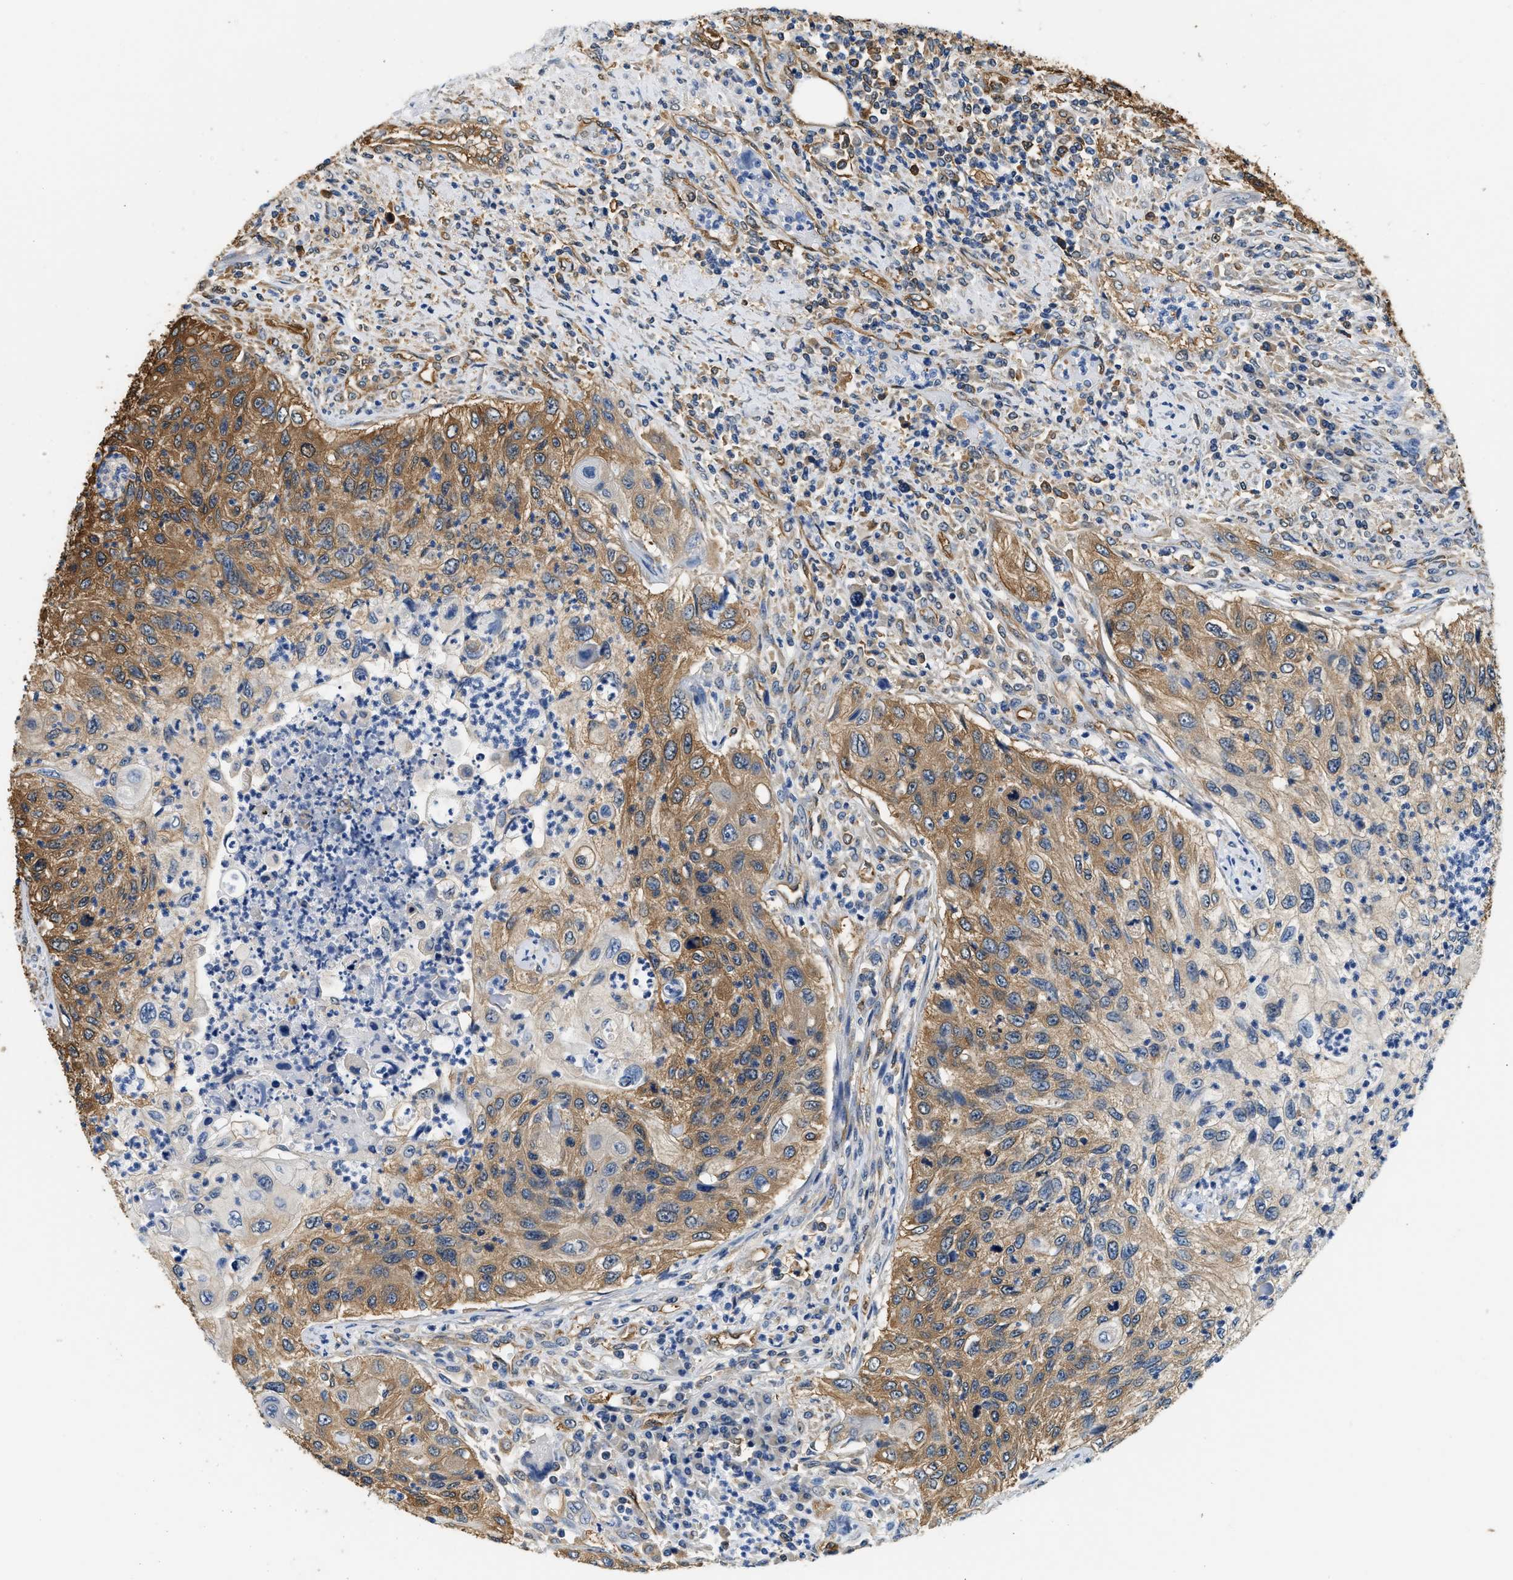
{"staining": {"intensity": "moderate", "quantity": ">75%", "location": "cytoplasmic/membranous"}, "tissue": "urothelial cancer", "cell_type": "Tumor cells", "image_type": "cancer", "snomed": [{"axis": "morphology", "description": "Urothelial carcinoma, High grade"}, {"axis": "topography", "description": "Urinary bladder"}], "caption": "The photomicrograph demonstrates immunohistochemical staining of urothelial carcinoma (high-grade). There is moderate cytoplasmic/membranous positivity is present in approximately >75% of tumor cells.", "gene": "PPP2R1B", "patient": {"sex": "female", "age": 60}}